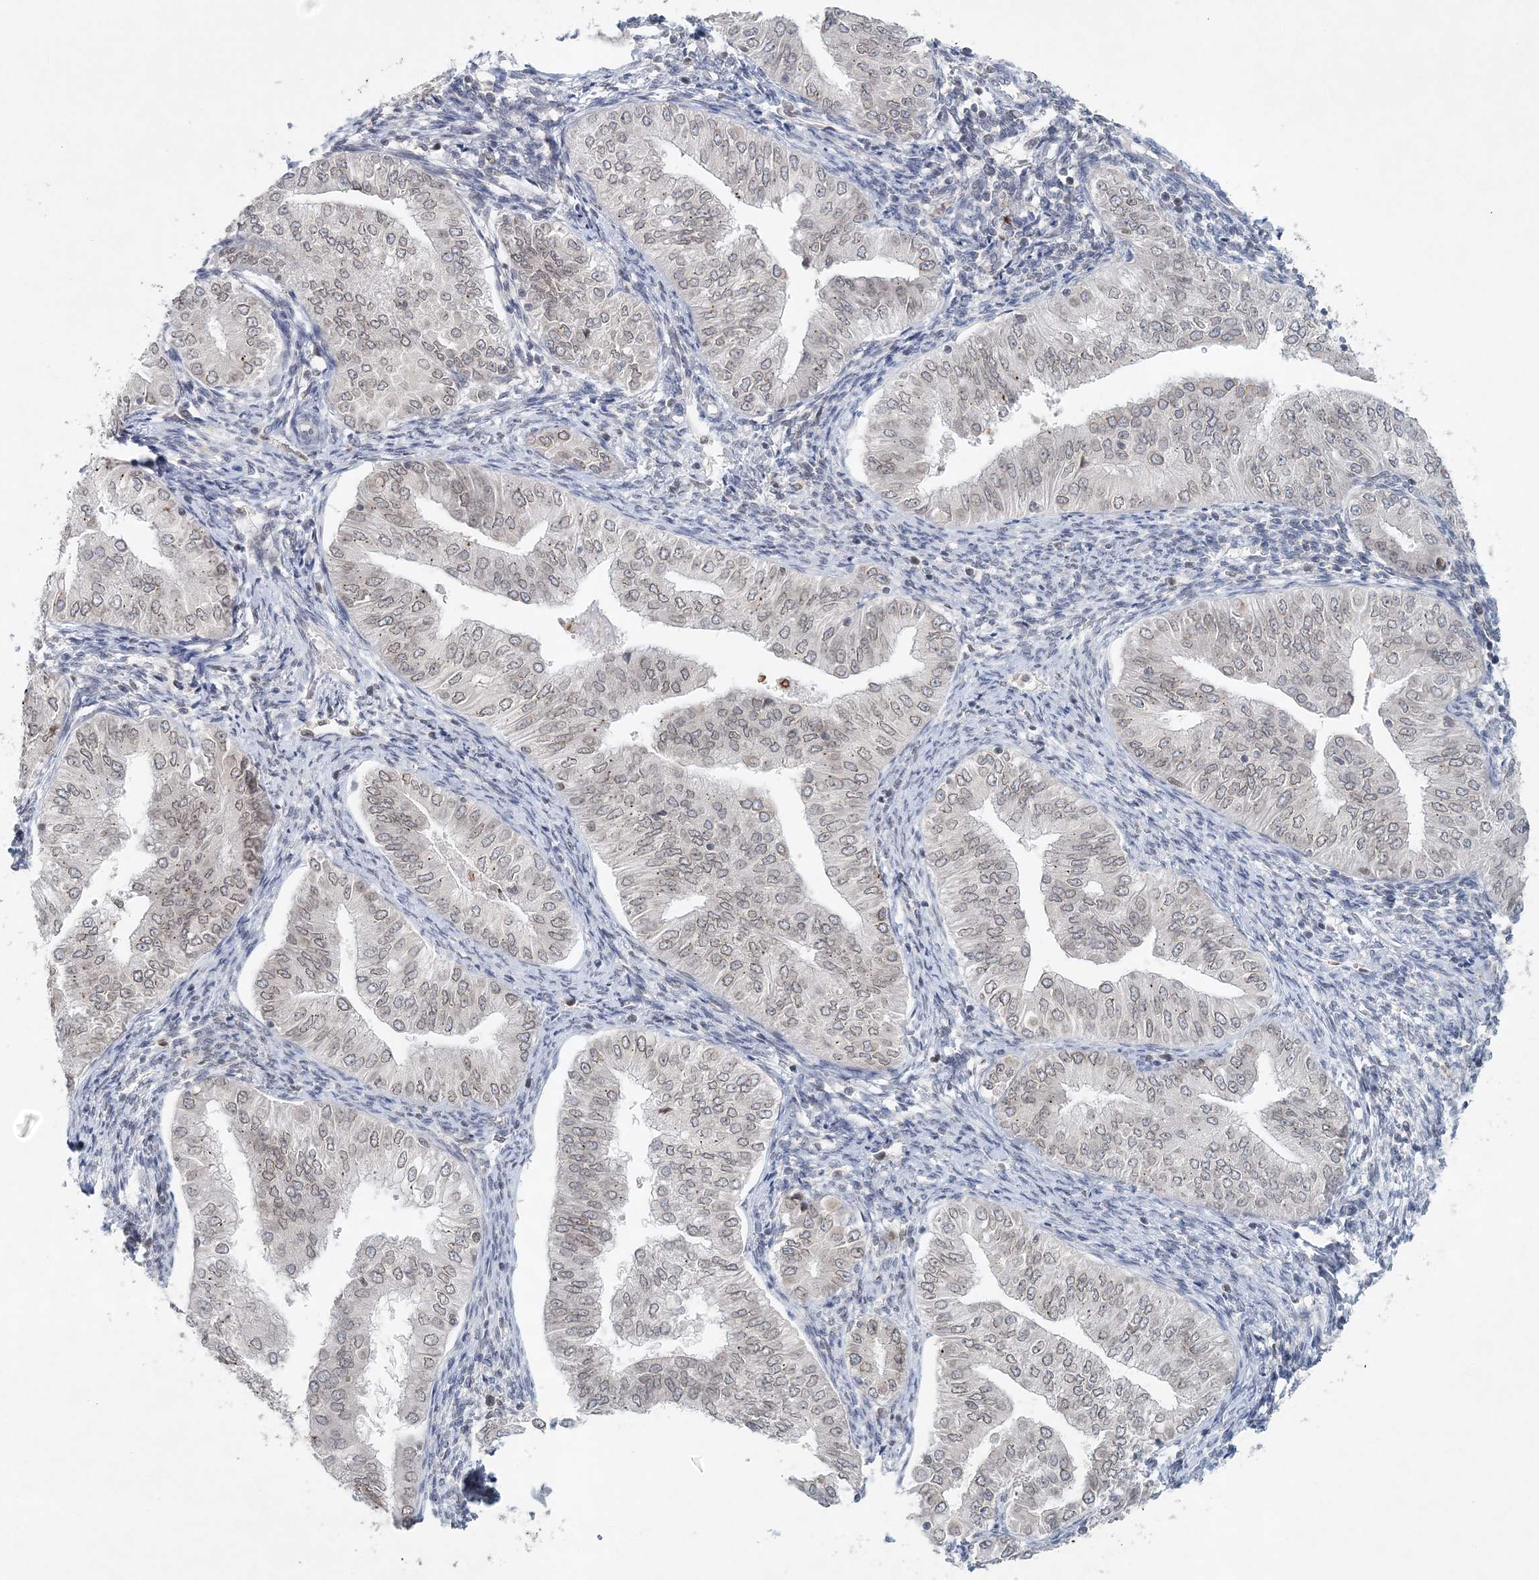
{"staining": {"intensity": "weak", "quantity": "25%-75%", "location": "cytoplasmic/membranous,nuclear"}, "tissue": "endometrial cancer", "cell_type": "Tumor cells", "image_type": "cancer", "snomed": [{"axis": "morphology", "description": "Normal tissue, NOS"}, {"axis": "morphology", "description": "Adenocarcinoma, NOS"}, {"axis": "topography", "description": "Endometrium"}], "caption": "The photomicrograph shows a brown stain indicating the presence of a protein in the cytoplasmic/membranous and nuclear of tumor cells in endometrial cancer.", "gene": "NUP54", "patient": {"sex": "female", "age": 53}}